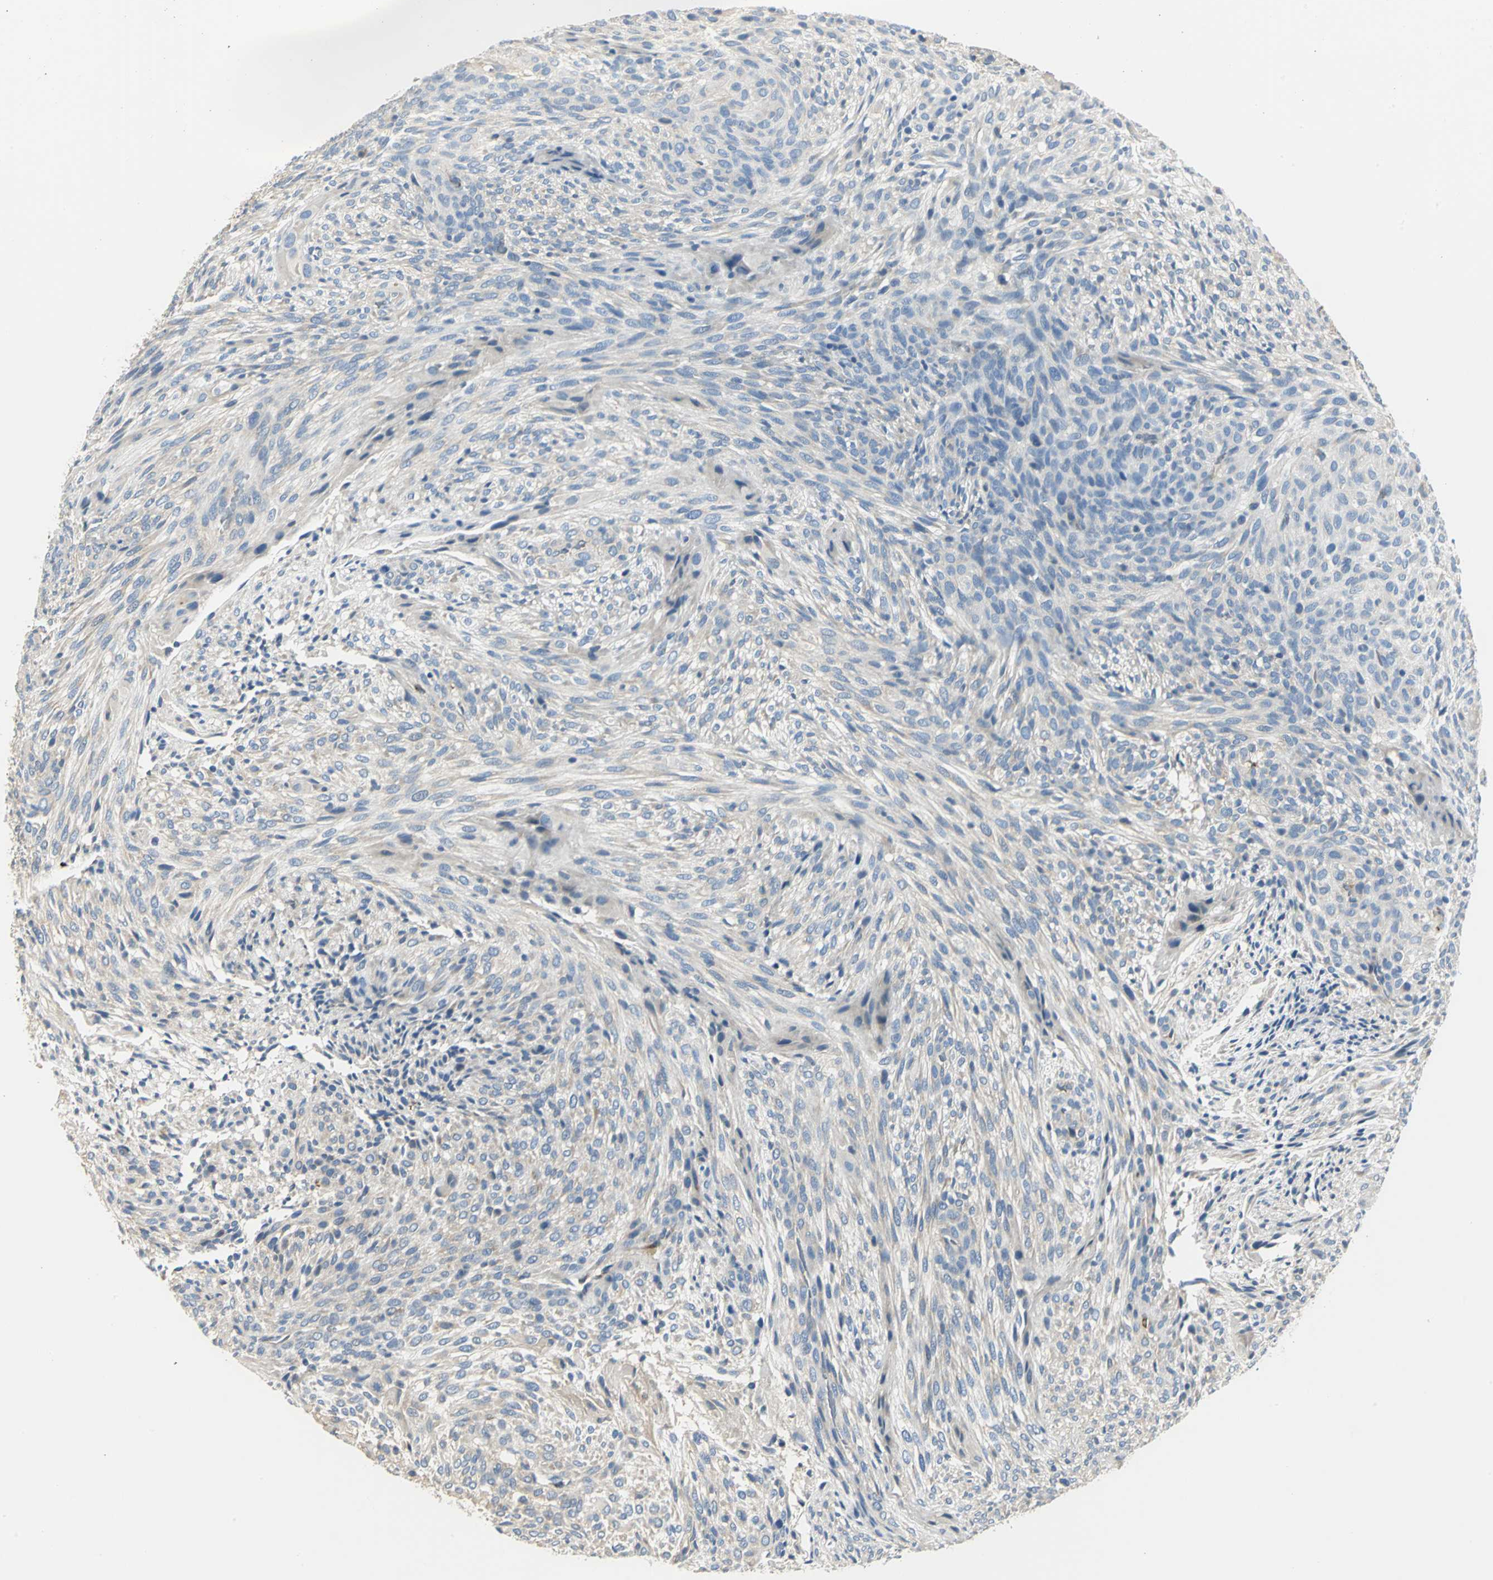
{"staining": {"intensity": "weak", "quantity": "25%-75%", "location": "cytoplasmic/membranous"}, "tissue": "glioma", "cell_type": "Tumor cells", "image_type": "cancer", "snomed": [{"axis": "morphology", "description": "Glioma, malignant, High grade"}, {"axis": "topography", "description": "Cerebral cortex"}], "caption": "Immunohistochemistry (IHC) (DAB (3,3'-diaminobenzidine)) staining of malignant high-grade glioma exhibits weak cytoplasmic/membranous protein staining in about 25%-75% of tumor cells.", "gene": "B3GNT2", "patient": {"sex": "female", "age": 55}}